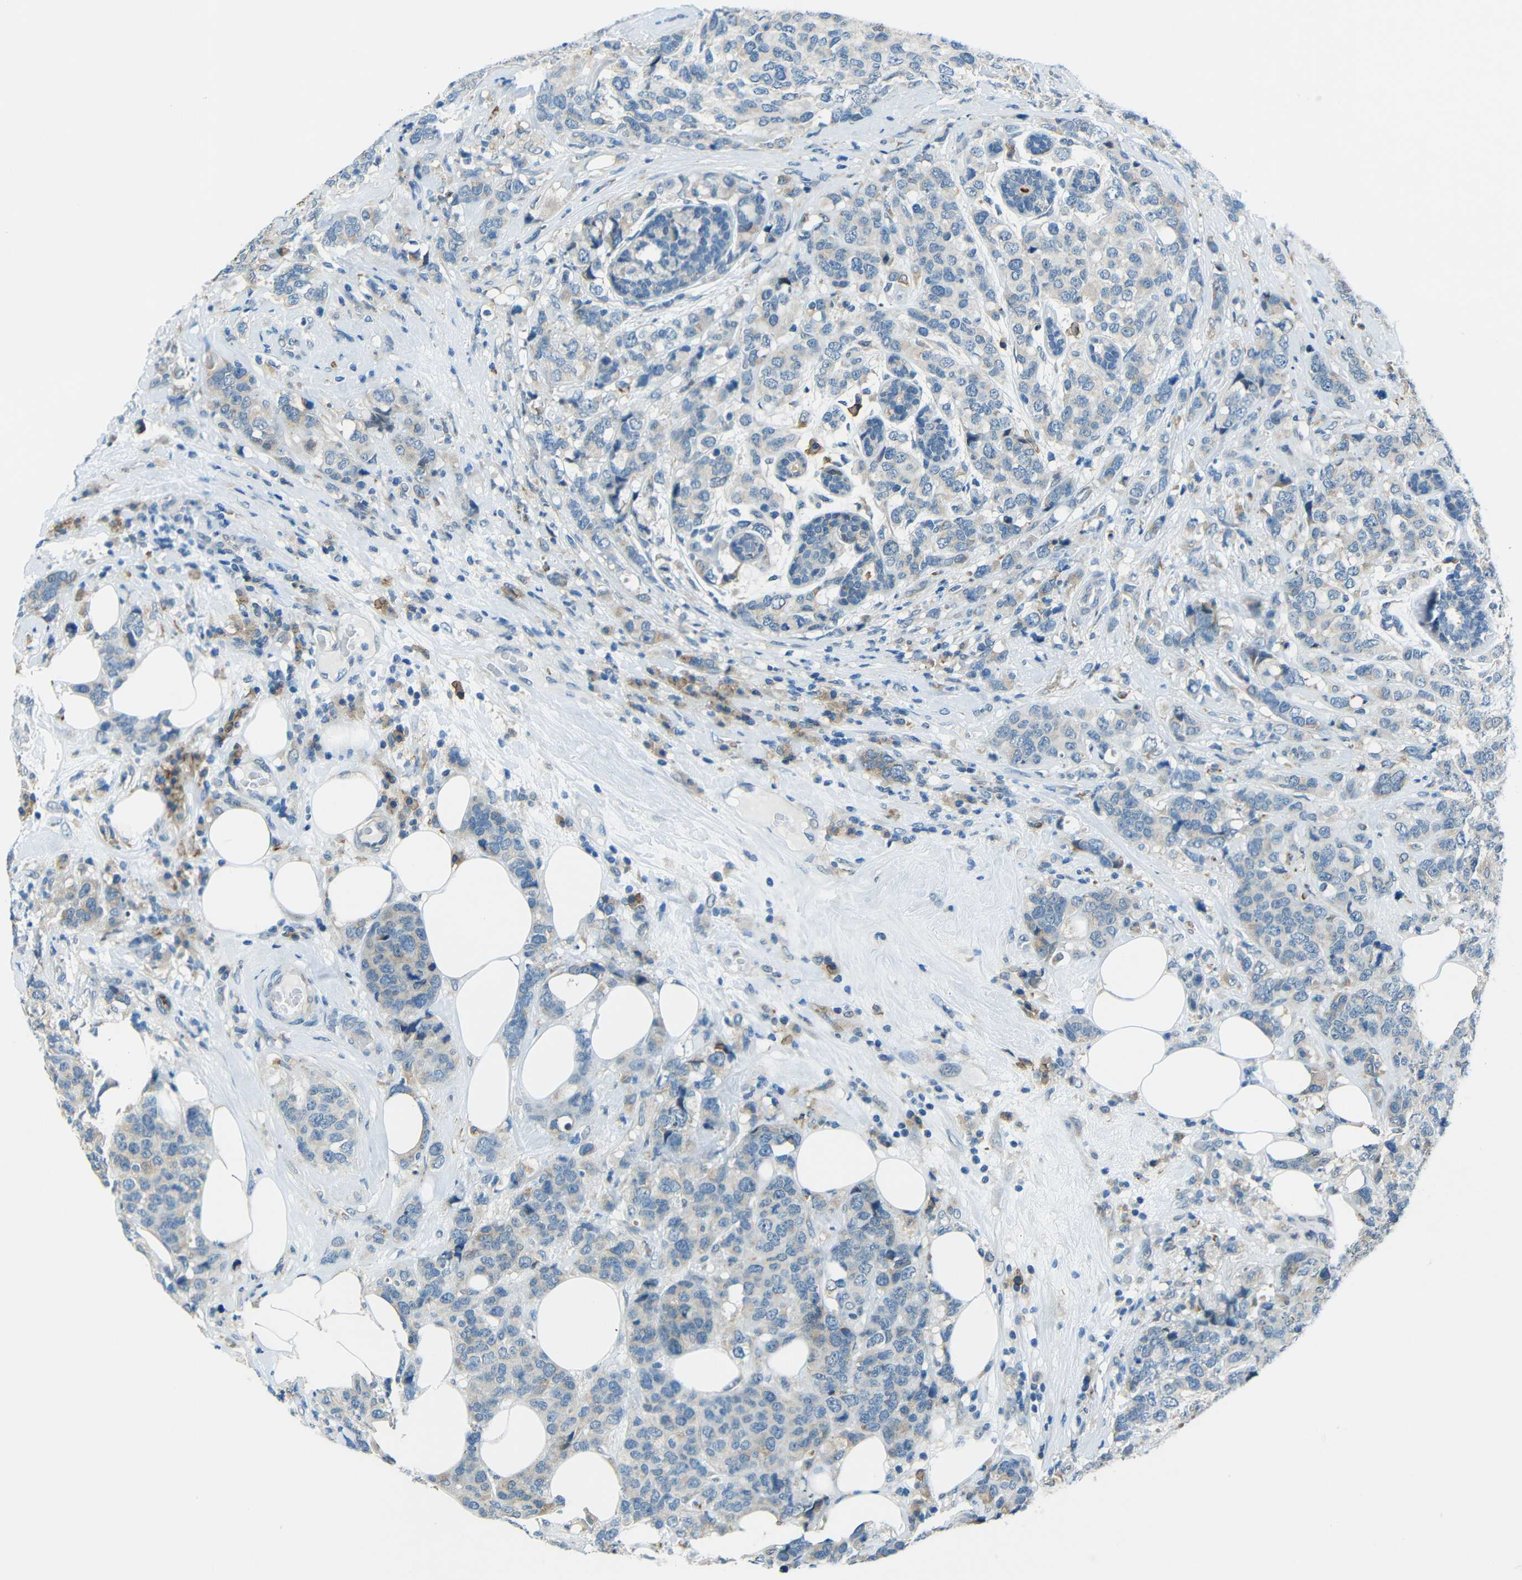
{"staining": {"intensity": "weak", "quantity": "<25%", "location": "cytoplasmic/membranous"}, "tissue": "breast cancer", "cell_type": "Tumor cells", "image_type": "cancer", "snomed": [{"axis": "morphology", "description": "Lobular carcinoma"}, {"axis": "topography", "description": "Breast"}], "caption": "Immunohistochemical staining of human breast cancer exhibits no significant staining in tumor cells. (Immunohistochemistry, brightfield microscopy, high magnification).", "gene": "ANKRD22", "patient": {"sex": "female", "age": 59}}